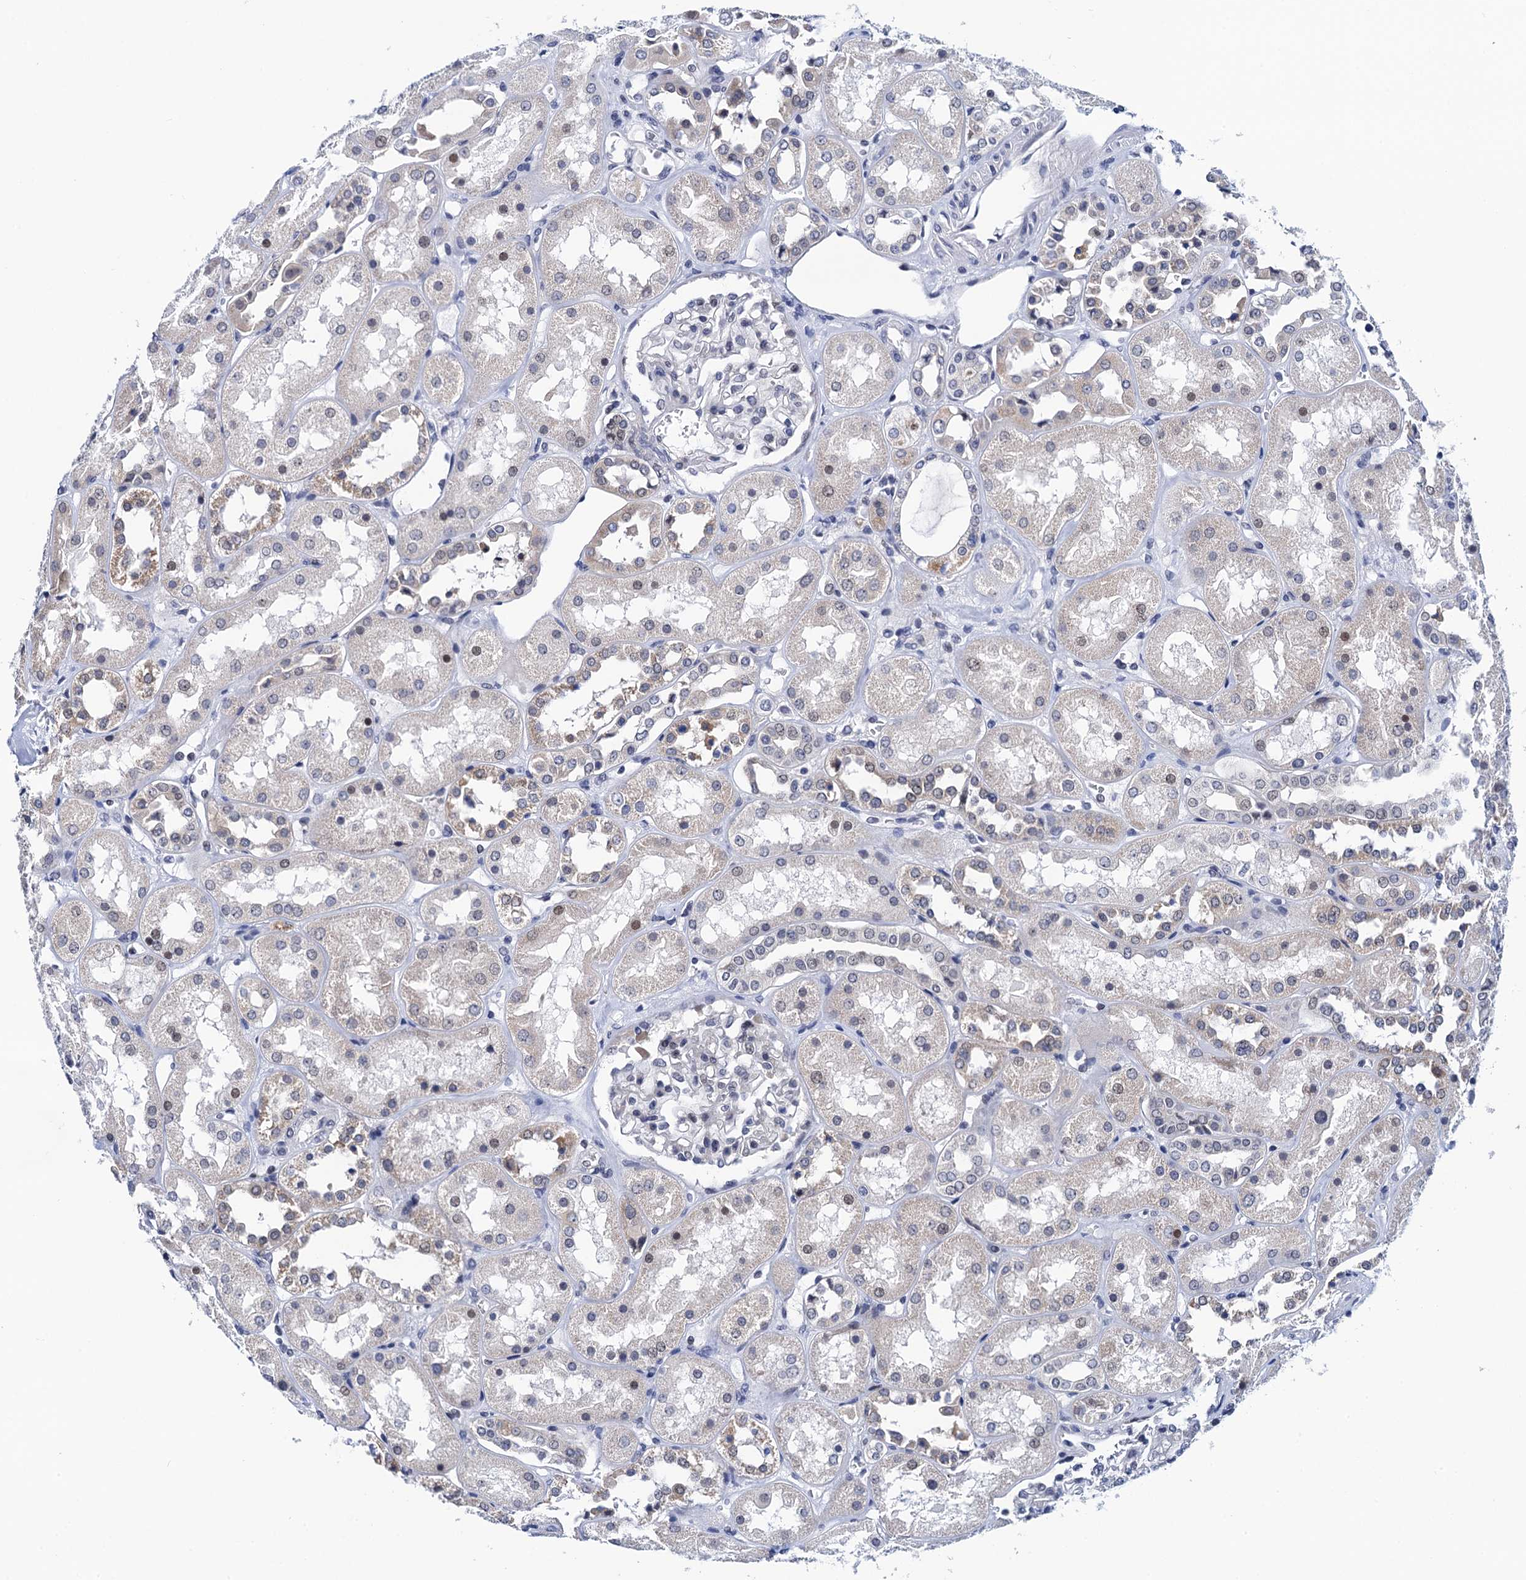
{"staining": {"intensity": "negative", "quantity": "none", "location": "none"}, "tissue": "kidney", "cell_type": "Cells in glomeruli", "image_type": "normal", "snomed": [{"axis": "morphology", "description": "Normal tissue, NOS"}, {"axis": "topography", "description": "Kidney"}], "caption": "This photomicrograph is of unremarkable kidney stained with IHC to label a protein in brown with the nuclei are counter-stained blue. There is no expression in cells in glomeruli.", "gene": "C16orf87", "patient": {"sex": "male", "age": 70}}